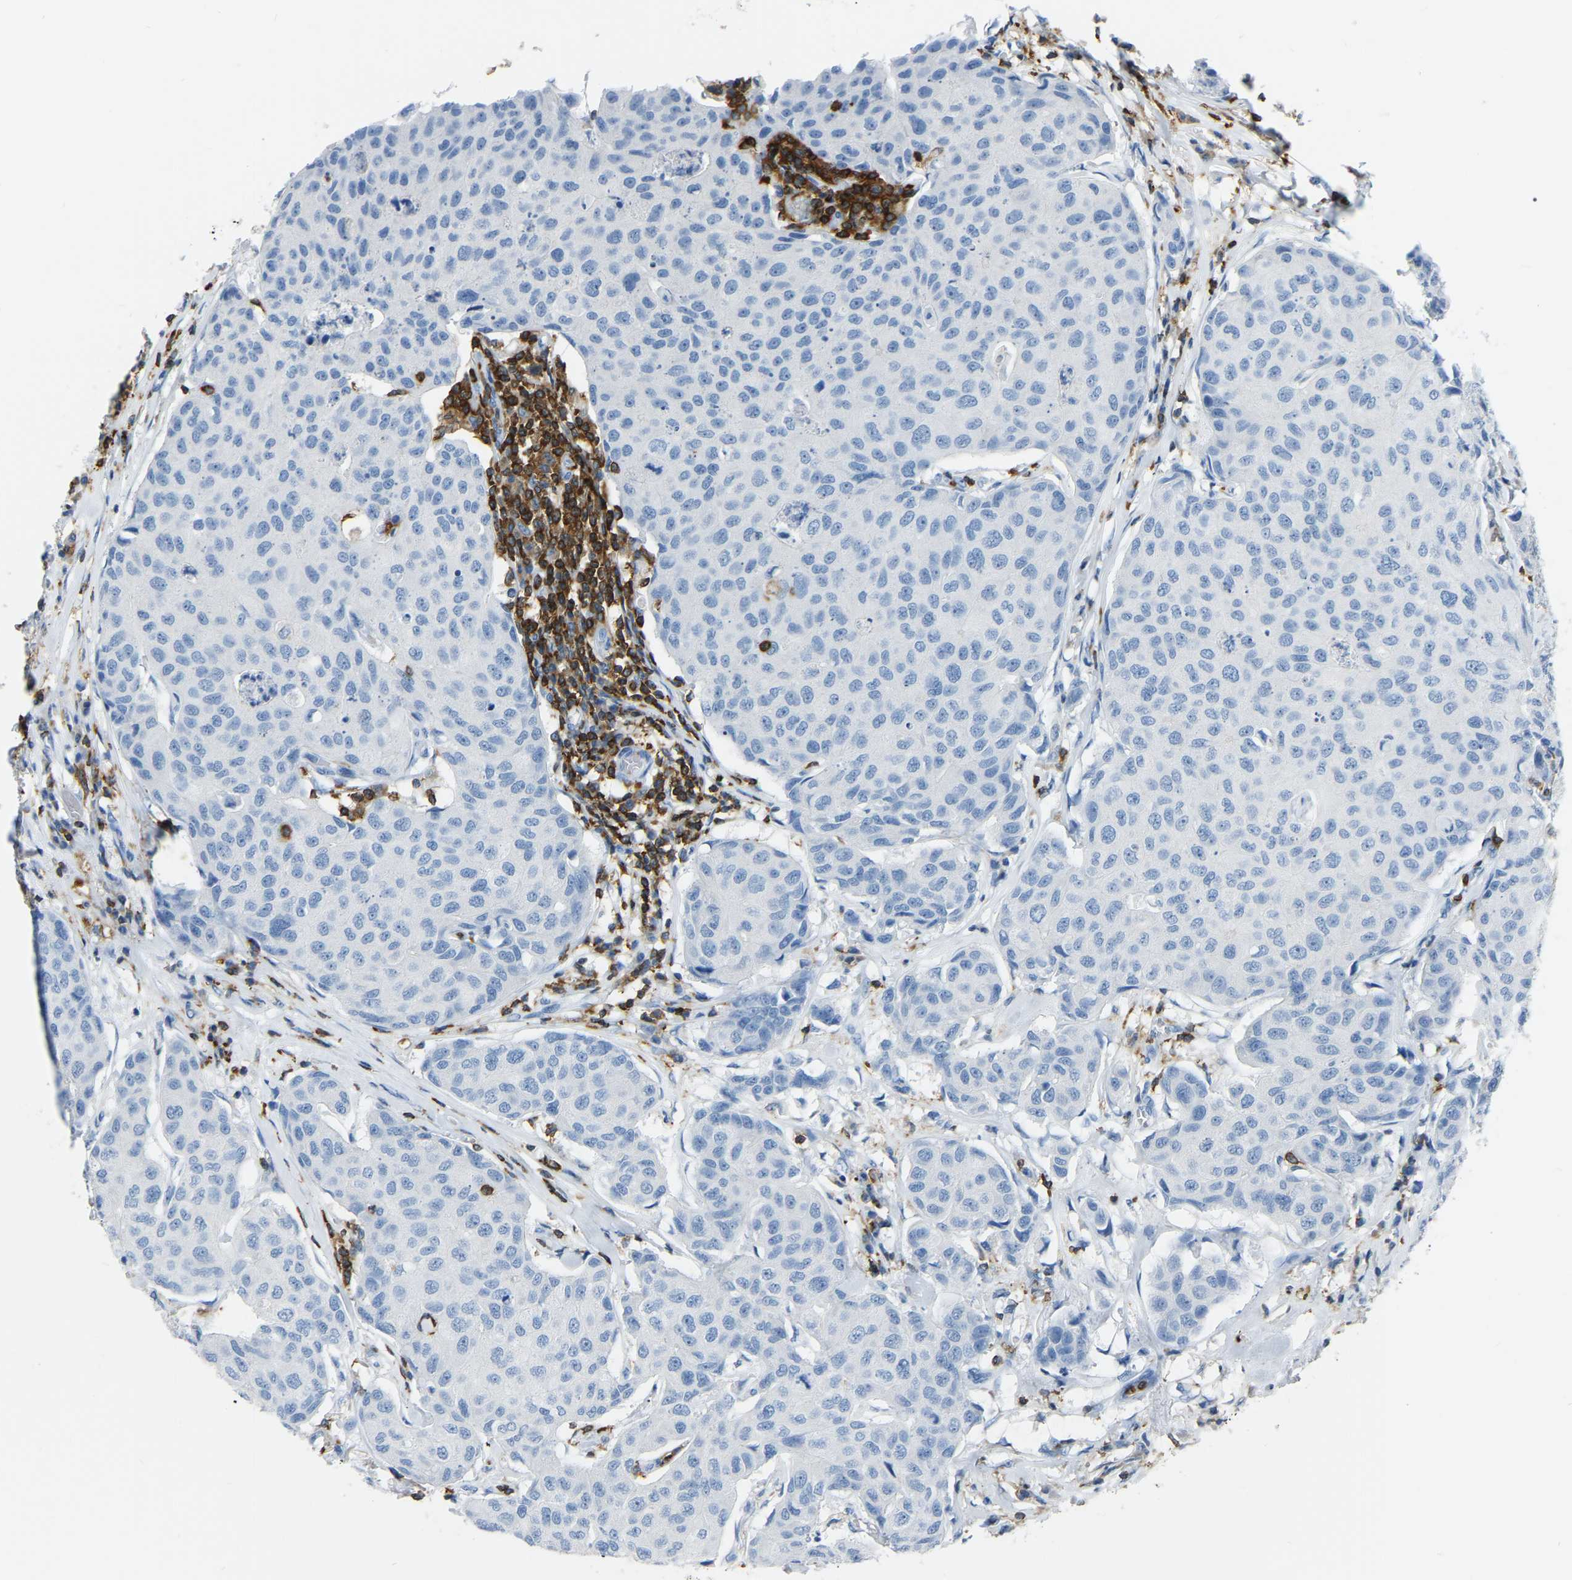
{"staining": {"intensity": "negative", "quantity": "none", "location": "none"}, "tissue": "breast cancer", "cell_type": "Tumor cells", "image_type": "cancer", "snomed": [{"axis": "morphology", "description": "Duct carcinoma"}, {"axis": "topography", "description": "Breast"}], "caption": "Breast invasive ductal carcinoma was stained to show a protein in brown. There is no significant positivity in tumor cells. (DAB (3,3'-diaminobenzidine) immunohistochemistry (IHC) visualized using brightfield microscopy, high magnification).", "gene": "ARHGAP45", "patient": {"sex": "female", "age": 80}}